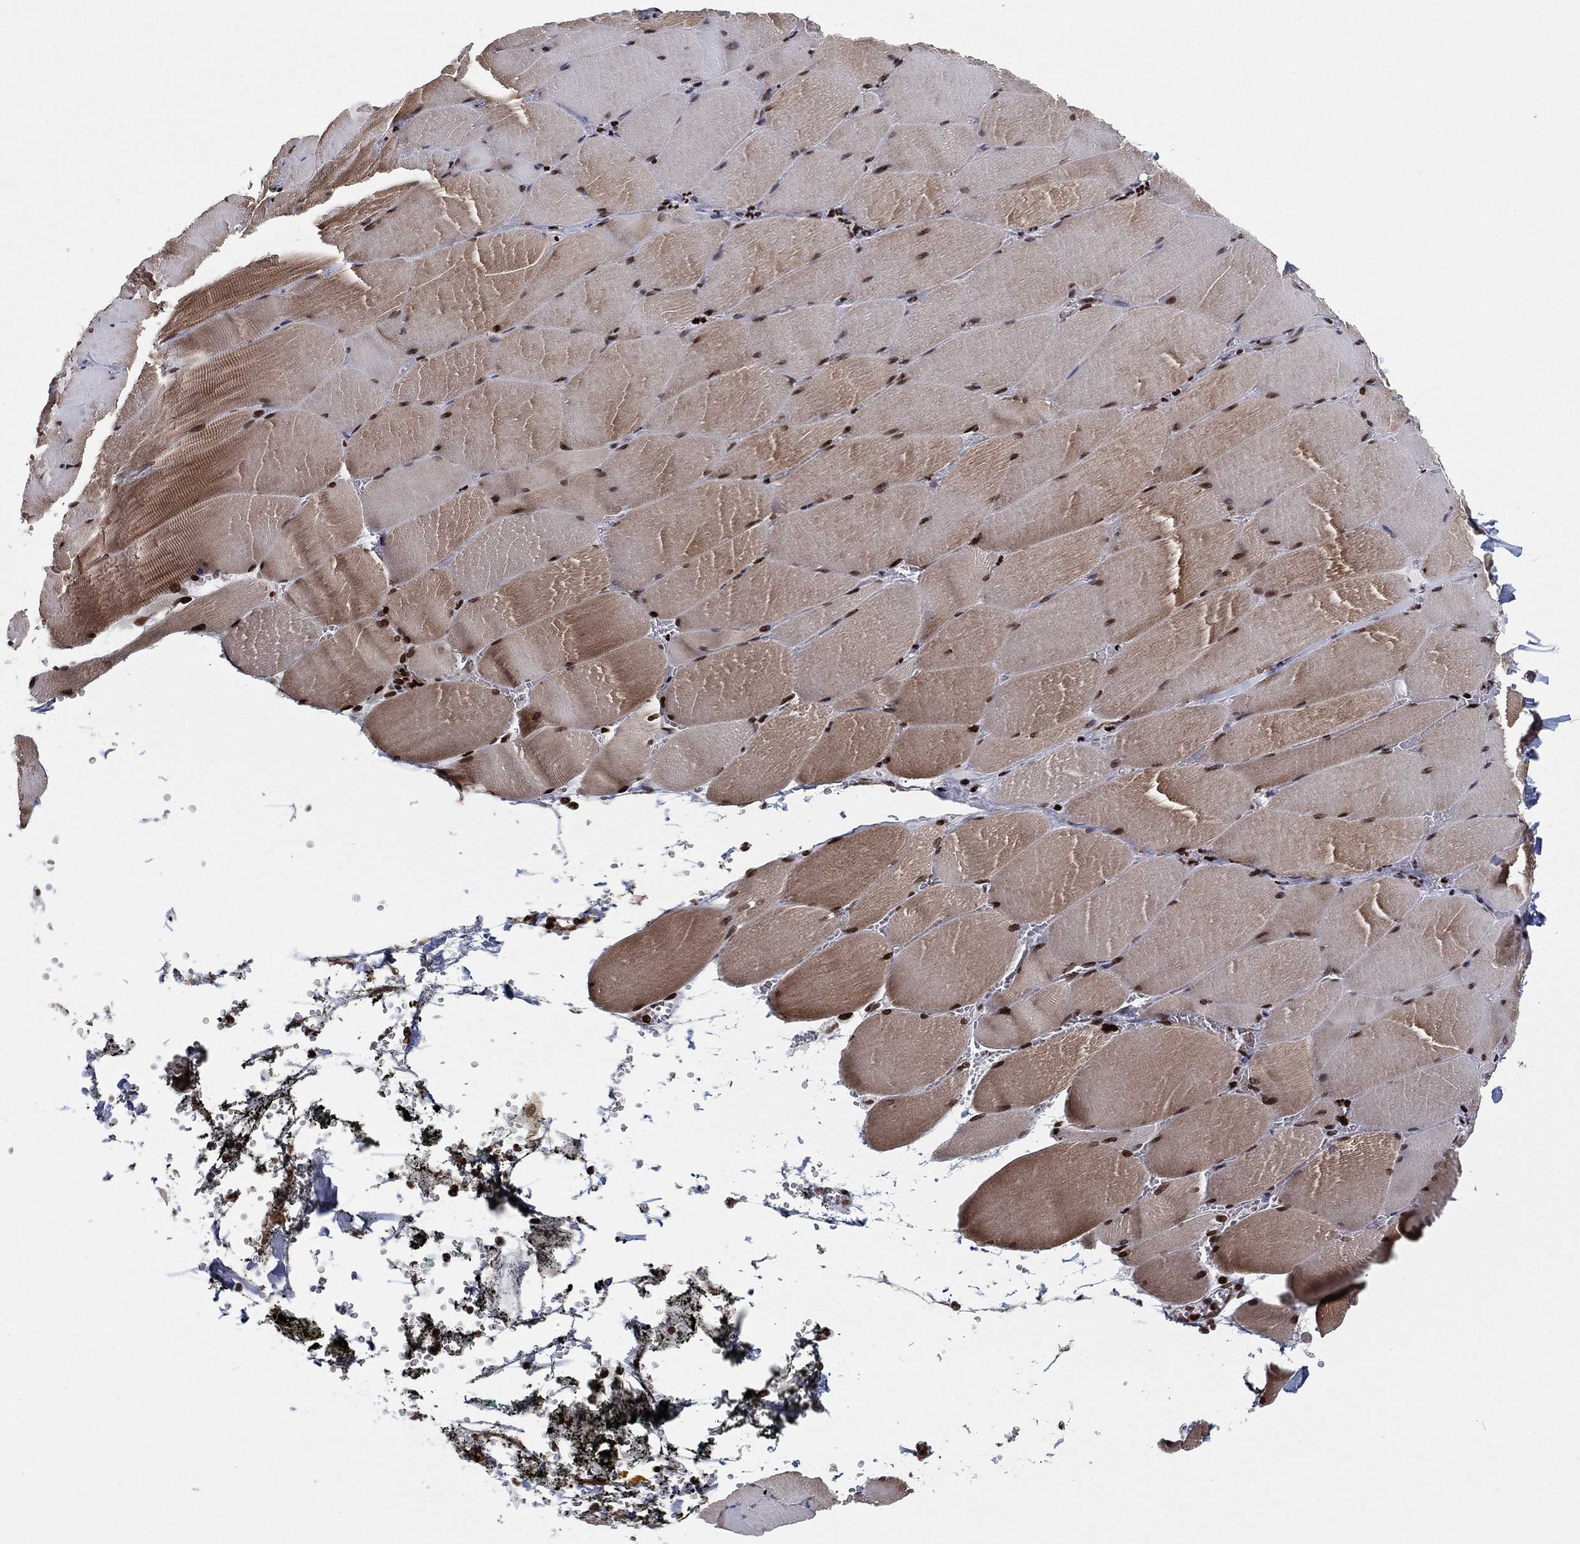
{"staining": {"intensity": "moderate", "quantity": "25%-75%", "location": "cytoplasmic/membranous,nuclear"}, "tissue": "skeletal muscle", "cell_type": "Myocytes", "image_type": "normal", "snomed": [{"axis": "morphology", "description": "Normal tissue, NOS"}, {"axis": "topography", "description": "Skeletal muscle"}], "caption": "Immunohistochemistry photomicrograph of benign skeletal muscle: human skeletal muscle stained using immunohistochemistry (IHC) reveals medium levels of moderate protein expression localized specifically in the cytoplasmic/membranous,nuclear of myocytes, appearing as a cytoplasmic/membranous,nuclear brown color.", "gene": "MFSD14A", "patient": {"sex": "male", "age": 56}}